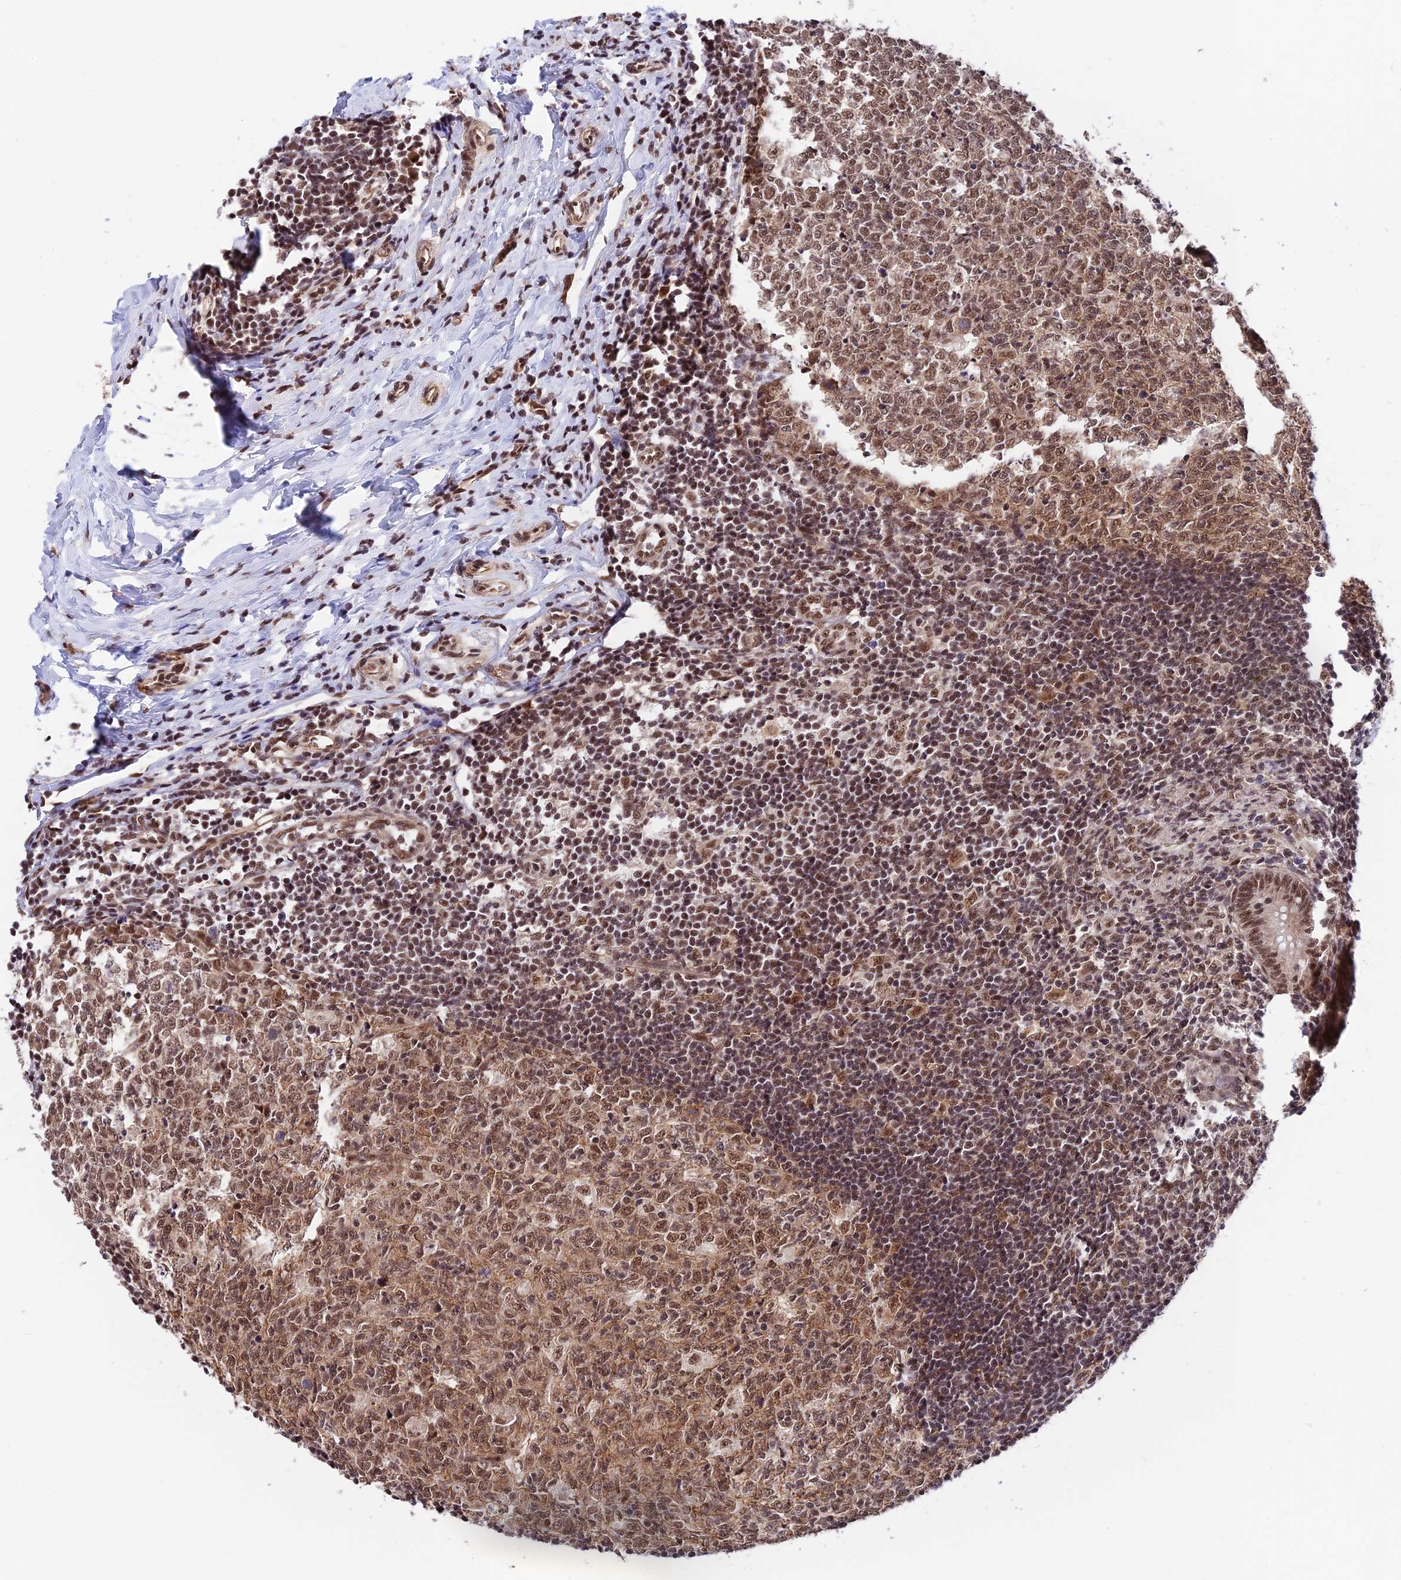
{"staining": {"intensity": "moderate", "quantity": ">75%", "location": "cytoplasmic/membranous,nuclear"}, "tissue": "appendix", "cell_type": "Glandular cells", "image_type": "normal", "snomed": [{"axis": "morphology", "description": "Normal tissue, NOS"}, {"axis": "topography", "description": "Appendix"}], "caption": "Protein staining exhibits moderate cytoplasmic/membranous,nuclear positivity in about >75% of glandular cells in normal appendix. (IHC, brightfield microscopy, high magnification).", "gene": "RBM42", "patient": {"sex": "male", "age": 14}}